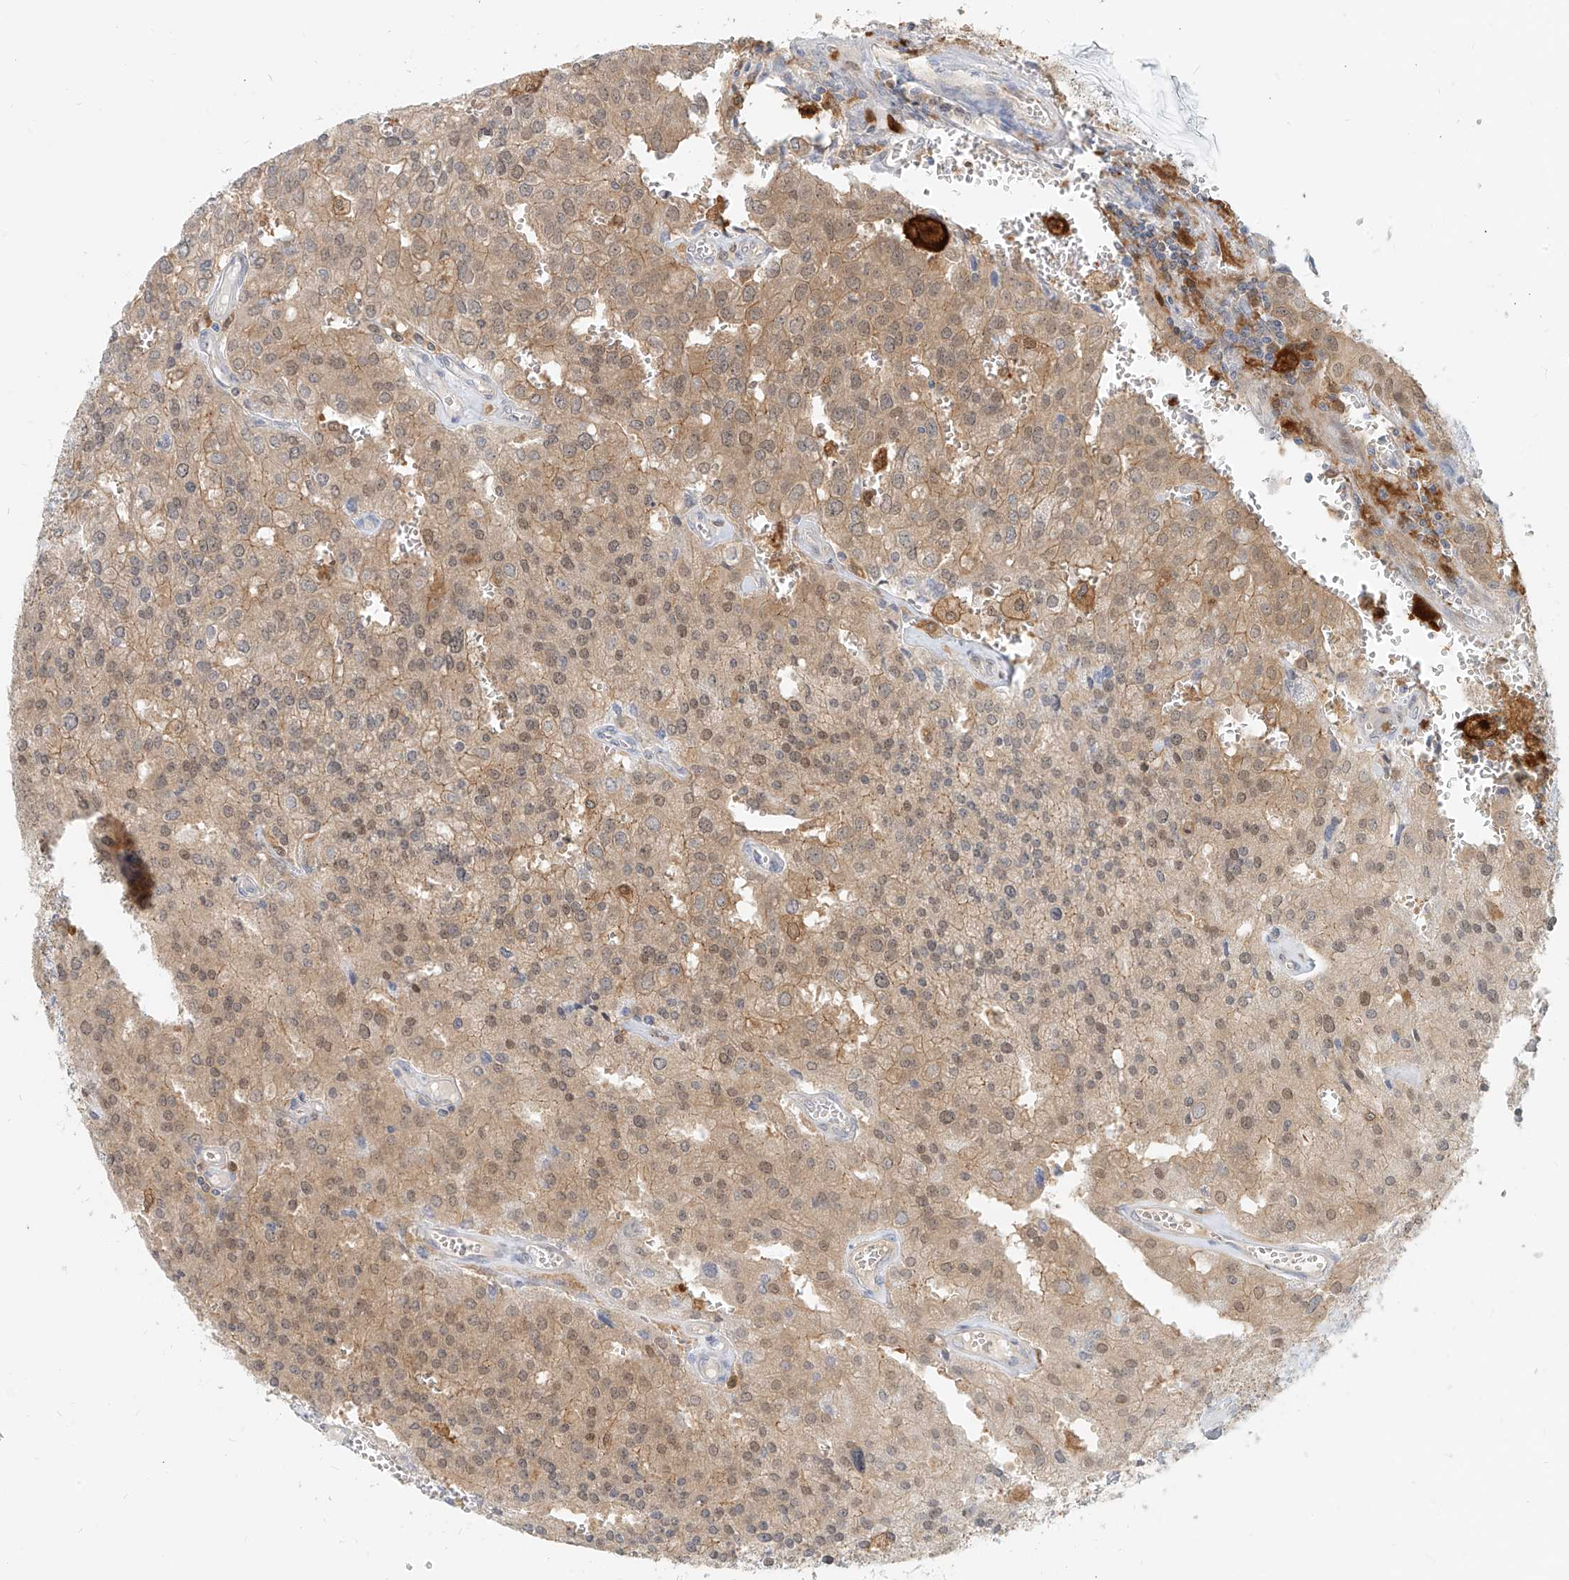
{"staining": {"intensity": "moderate", "quantity": ">75%", "location": "cytoplasmic/membranous,nuclear"}, "tissue": "prostate cancer", "cell_type": "Tumor cells", "image_type": "cancer", "snomed": [{"axis": "morphology", "description": "Adenocarcinoma, High grade"}, {"axis": "topography", "description": "Prostate"}], "caption": "Tumor cells exhibit medium levels of moderate cytoplasmic/membranous and nuclear expression in about >75% of cells in human prostate adenocarcinoma (high-grade). (Brightfield microscopy of DAB IHC at high magnification).", "gene": "PGD", "patient": {"sex": "male", "age": 68}}